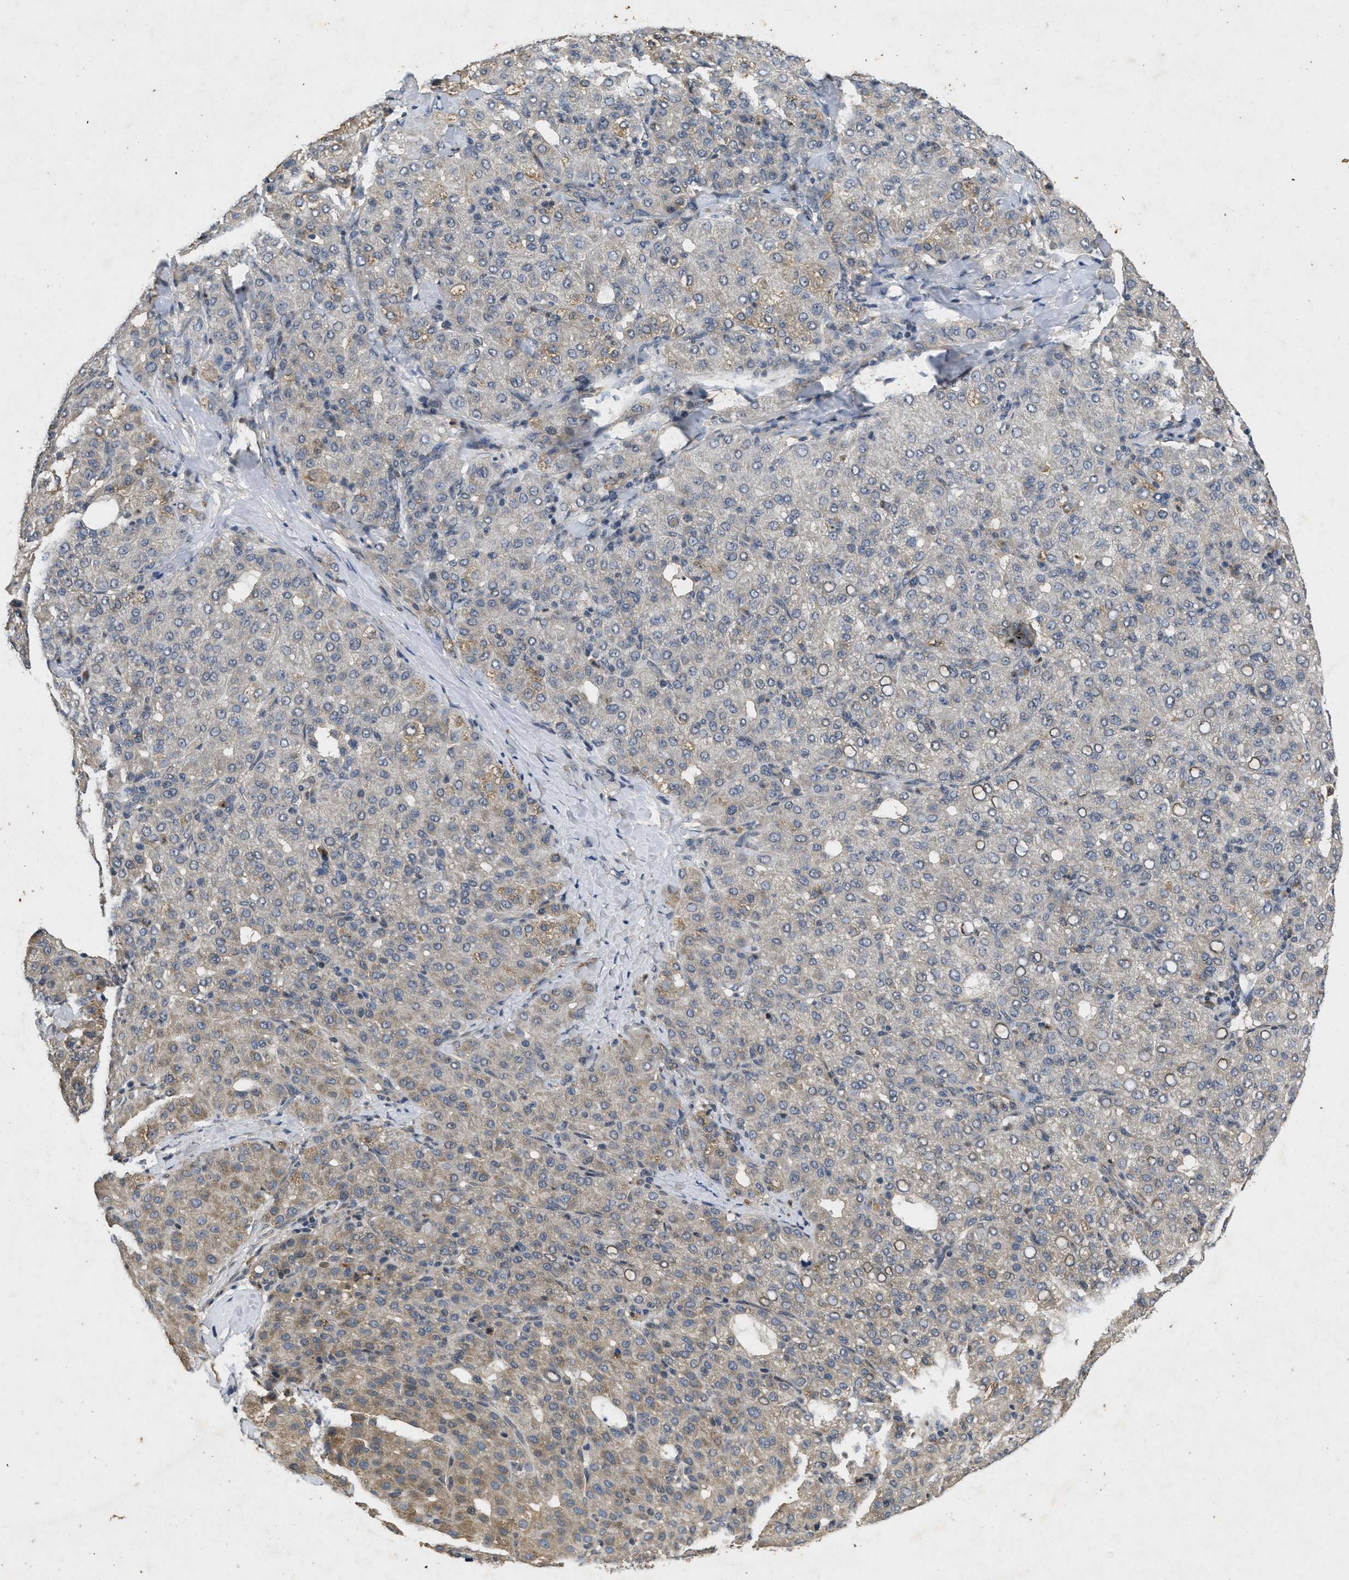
{"staining": {"intensity": "weak", "quantity": "25%-75%", "location": "cytoplasmic/membranous"}, "tissue": "liver cancer", "cell_type": "Tumor cells", "image_type": "cancer", "snomed": [{"axis": "morphology", "description": "Carcinoma, Hepatocellular, NOS"}, {"axis": "topography", "description": "Liver"}], "caption": "The immunohistochemical stain highlights weak cytoplasmic/membranous expression in tumor cells of liver hepatocellular carcinoma tissue.", "gene": "PAPOLG", "patient": {"sex": "male", "age": 65}}